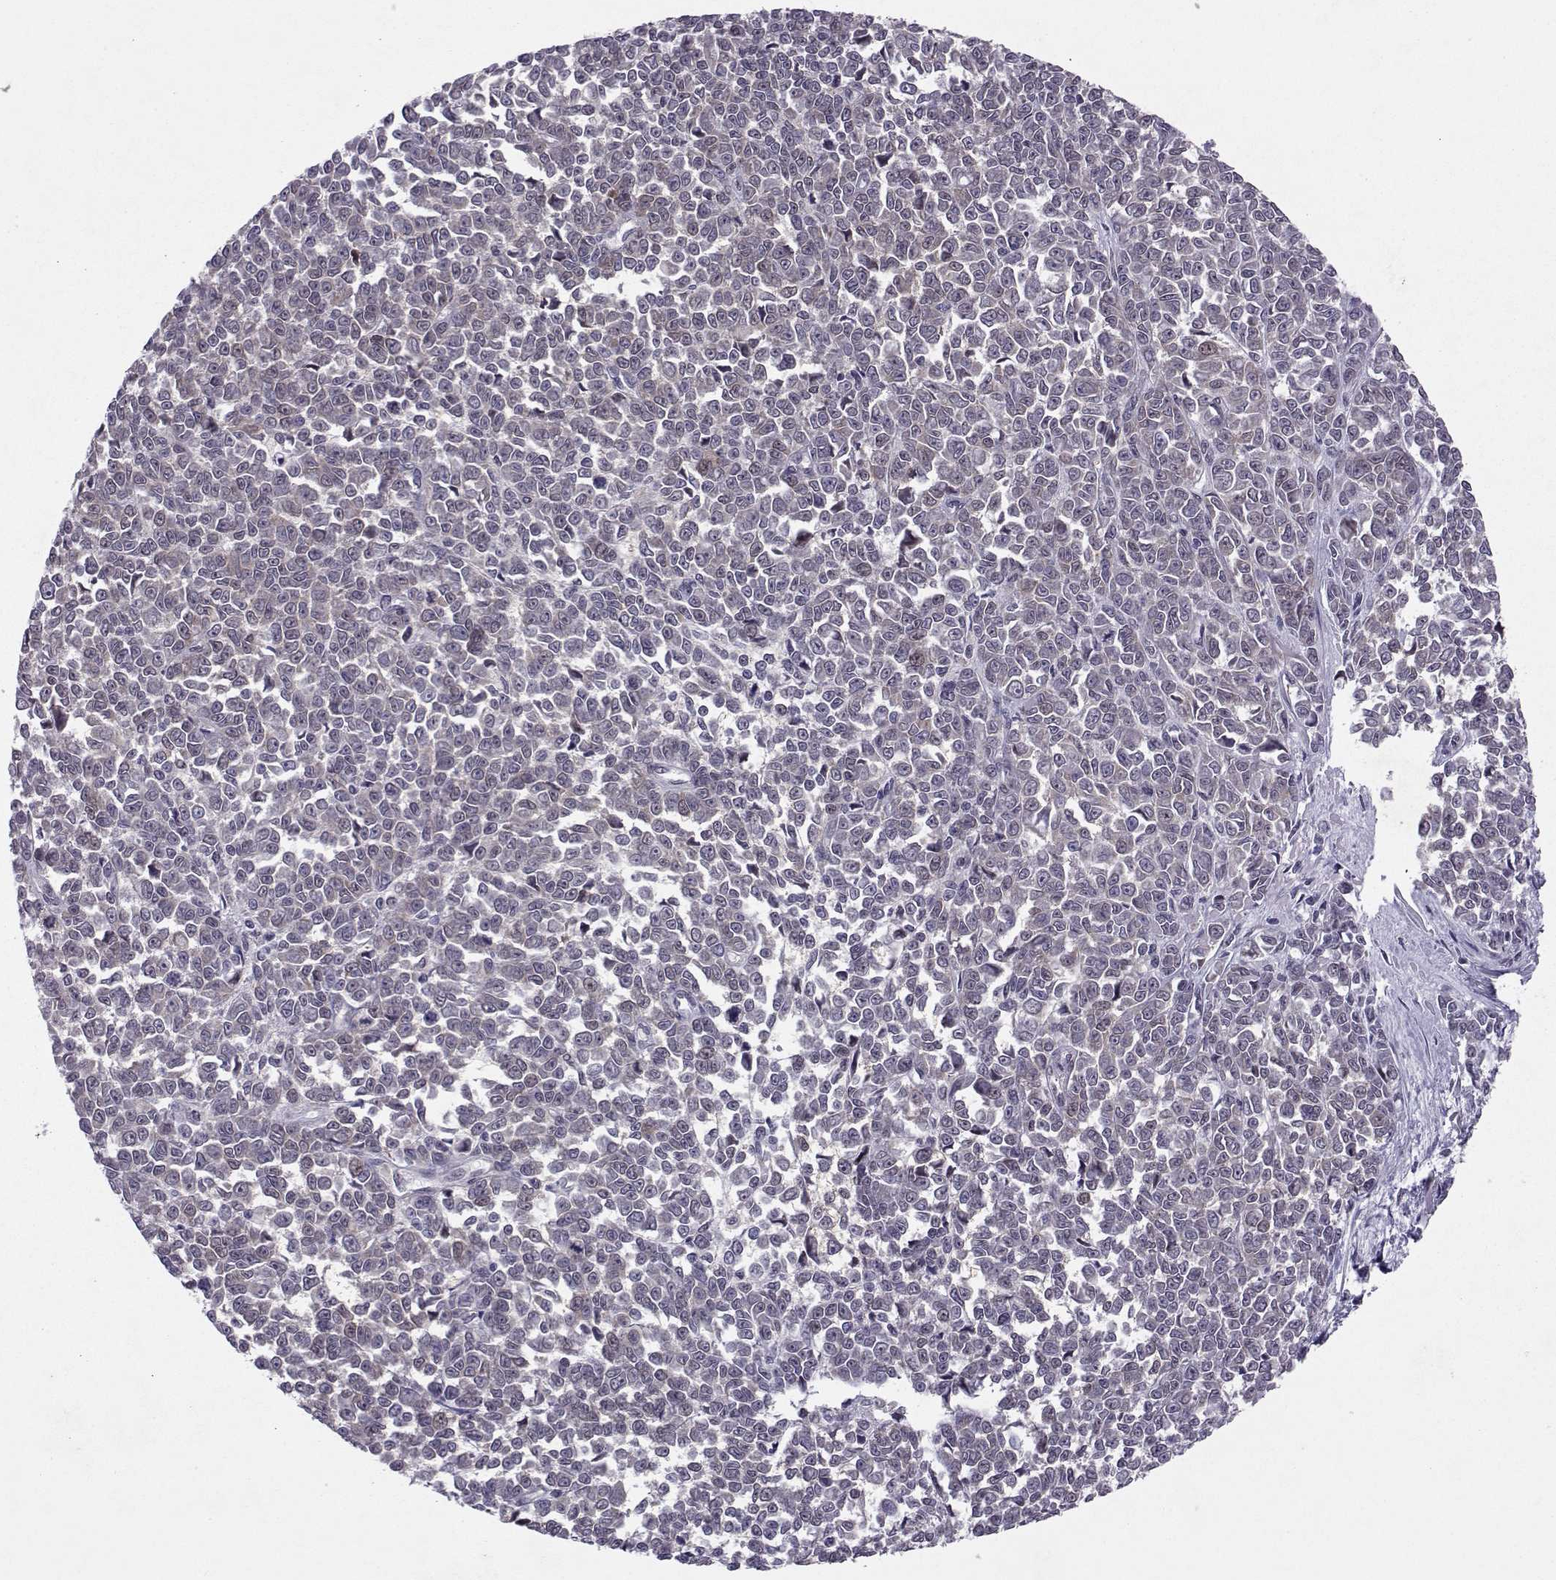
{"staining": {"intensity": "moderate", "quantity": "25%-75%", "location": "cytoplasmic/membranous"}, "tissue": "melanoma", "cell_type": "Tumor cells", "image_type": "cancer", "snomed": [{"axis": "morphology", "description": "Malignant melanoma, NOS"}, {"axis": "topography", "description": "Skin"}], "caption": "Immunohistochemistry (IHC) micrograph of neoplastic tissue: human melanoma stained using immunohistochemistry reveals medium levels of moderate protein expression localized specifically in the cytoplasmic/membranous of tumor cells, appearing as a cytoplasmic/membranous brown color.", "gene": "CDK4", "patient": {"sex": "female", "age": 95}}